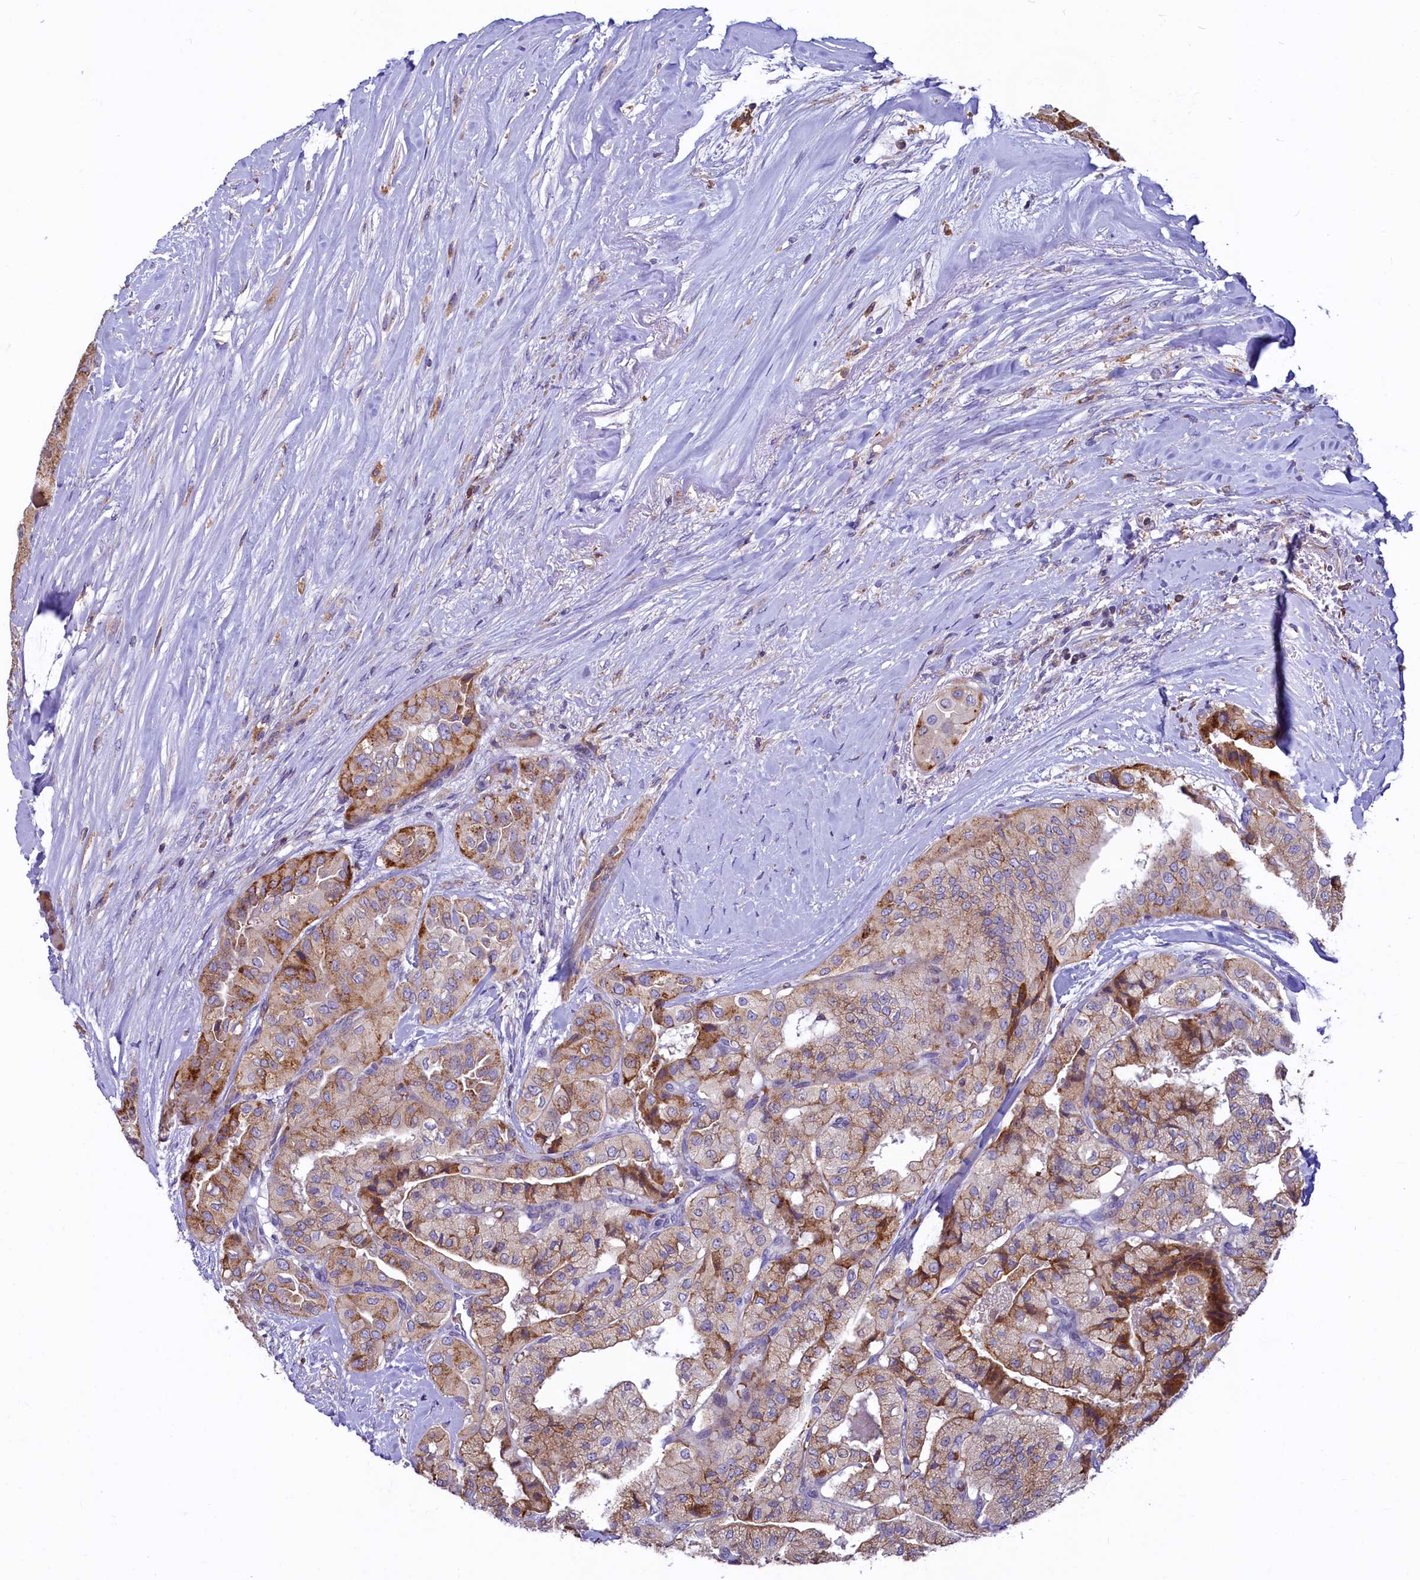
{"staining": {"intensity": "moderate", "quantity": "25%-75%", "location": "cytoplasmic/membranous"}, "tissue": "thyroid cancer", "cell_type": "Tumor cells", "image_type": "cancer", "snomed": [{"axis": "morphology", "description": "Papillary adenocarcinoma, NOS"}, {"axis": "topography", "description": "Thyroid gland"}], "caption": "Human thyroid papillary adenocarcinoma stained with a brown dye displays moderate cytoplasmic/membranous positive positivity in about 25%-75% of tumor cells.", "gene": "HPS6", "patient": {"sex": "female", "age": 59}}